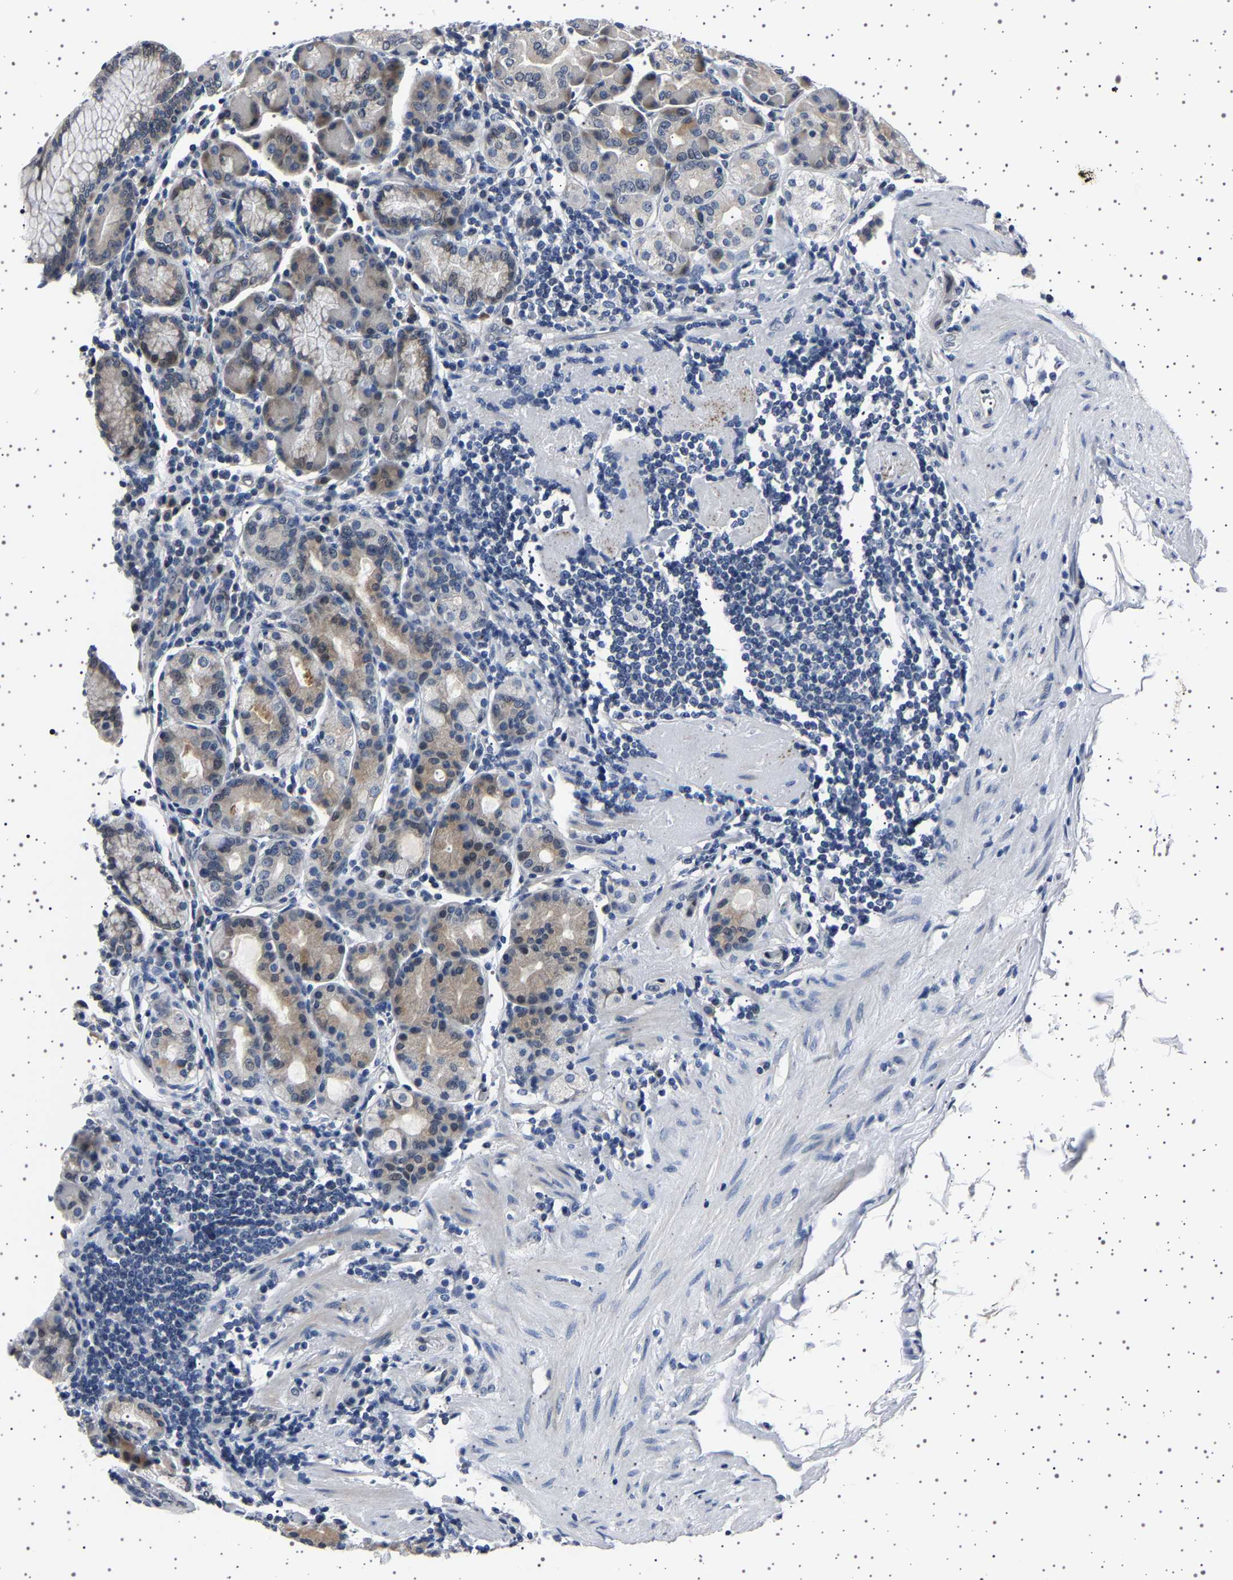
{"staining": {"intensity": "weak", "quantity": "<25%", "location": "cytoplasmic/membranous"}, "tissue": "stomach", "cell_type": "Glandular cells", "image_type": "normal", "snomed": [{"axis": "morphology", "description": "Normal tissue, NOS"}, {"axis": "topography", "description": "Stomach, lower"}], "caption": "The photomicrograph reveals no significant positivity in glandular cells of stomach. (Stains: DAB immunohistochemistry (IHC) with hematoxylin counter stain, Microscopy: brightfield microscopy at high magnification).", "gene": "IL10RB", "patient": {"sex": "female", "age": 76}}